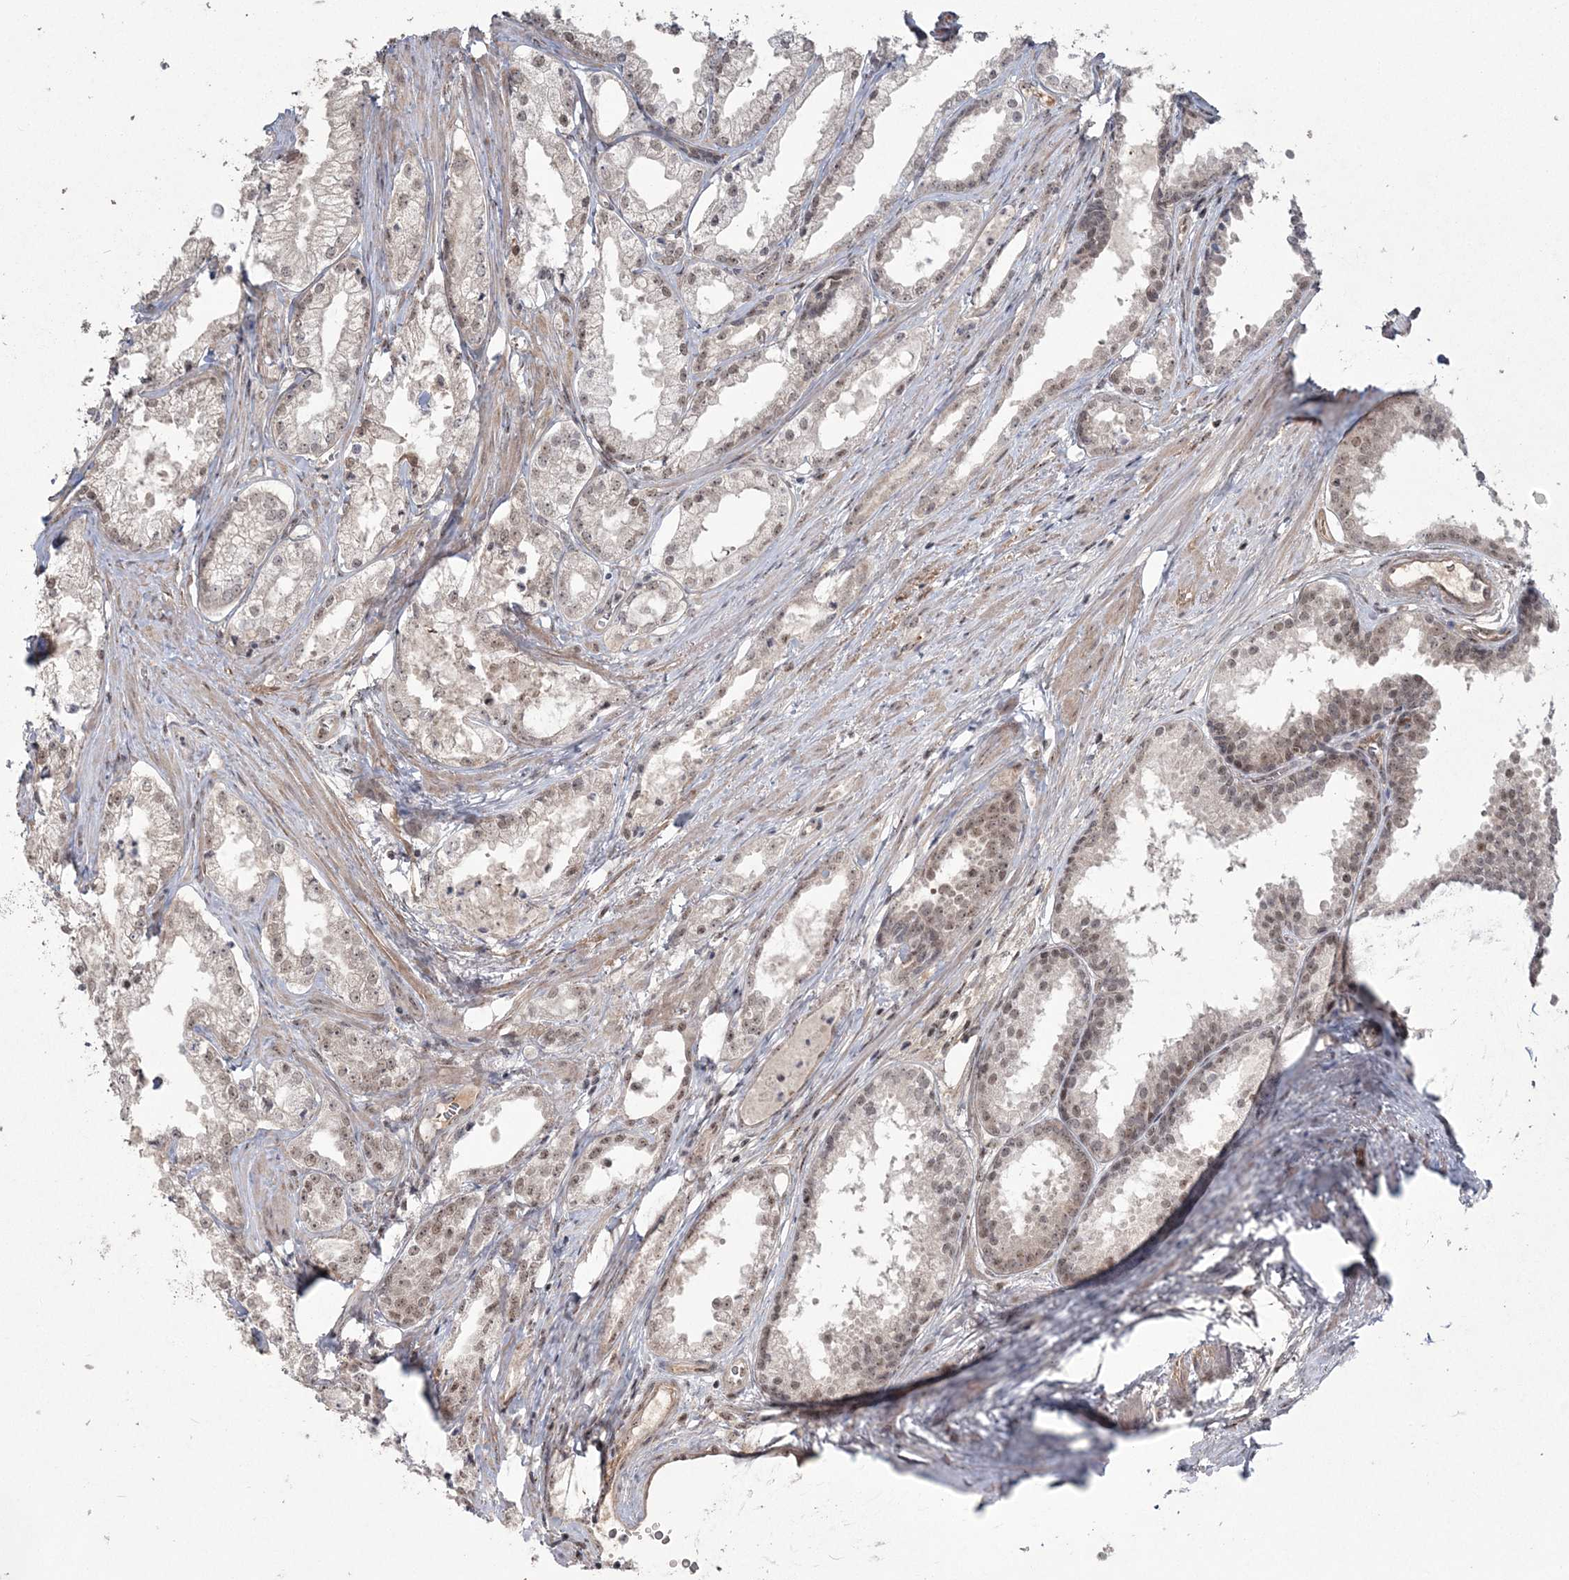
{"staining": {"intensity": "weak", "quantity": "25%-75%", "location": "nuclear"}, "tissue": "prostate cancer", "cell_type": "Tumor cells", "image_type": "cancer", "snomed": [{"axis": "morphology", "description": "Adenocarcinoma, High grade"}, {"axis": "topography", "description": "Prostate"}], "caption": "An IHC image of tumor tissue is shown. Protein staining in brown highlights weak nuclear positivity in adenocarcinoma (high-grade) (prostate) within tumor cells.", "gene": "RBM17", "patient": {"sex": "male", "age": 68}}